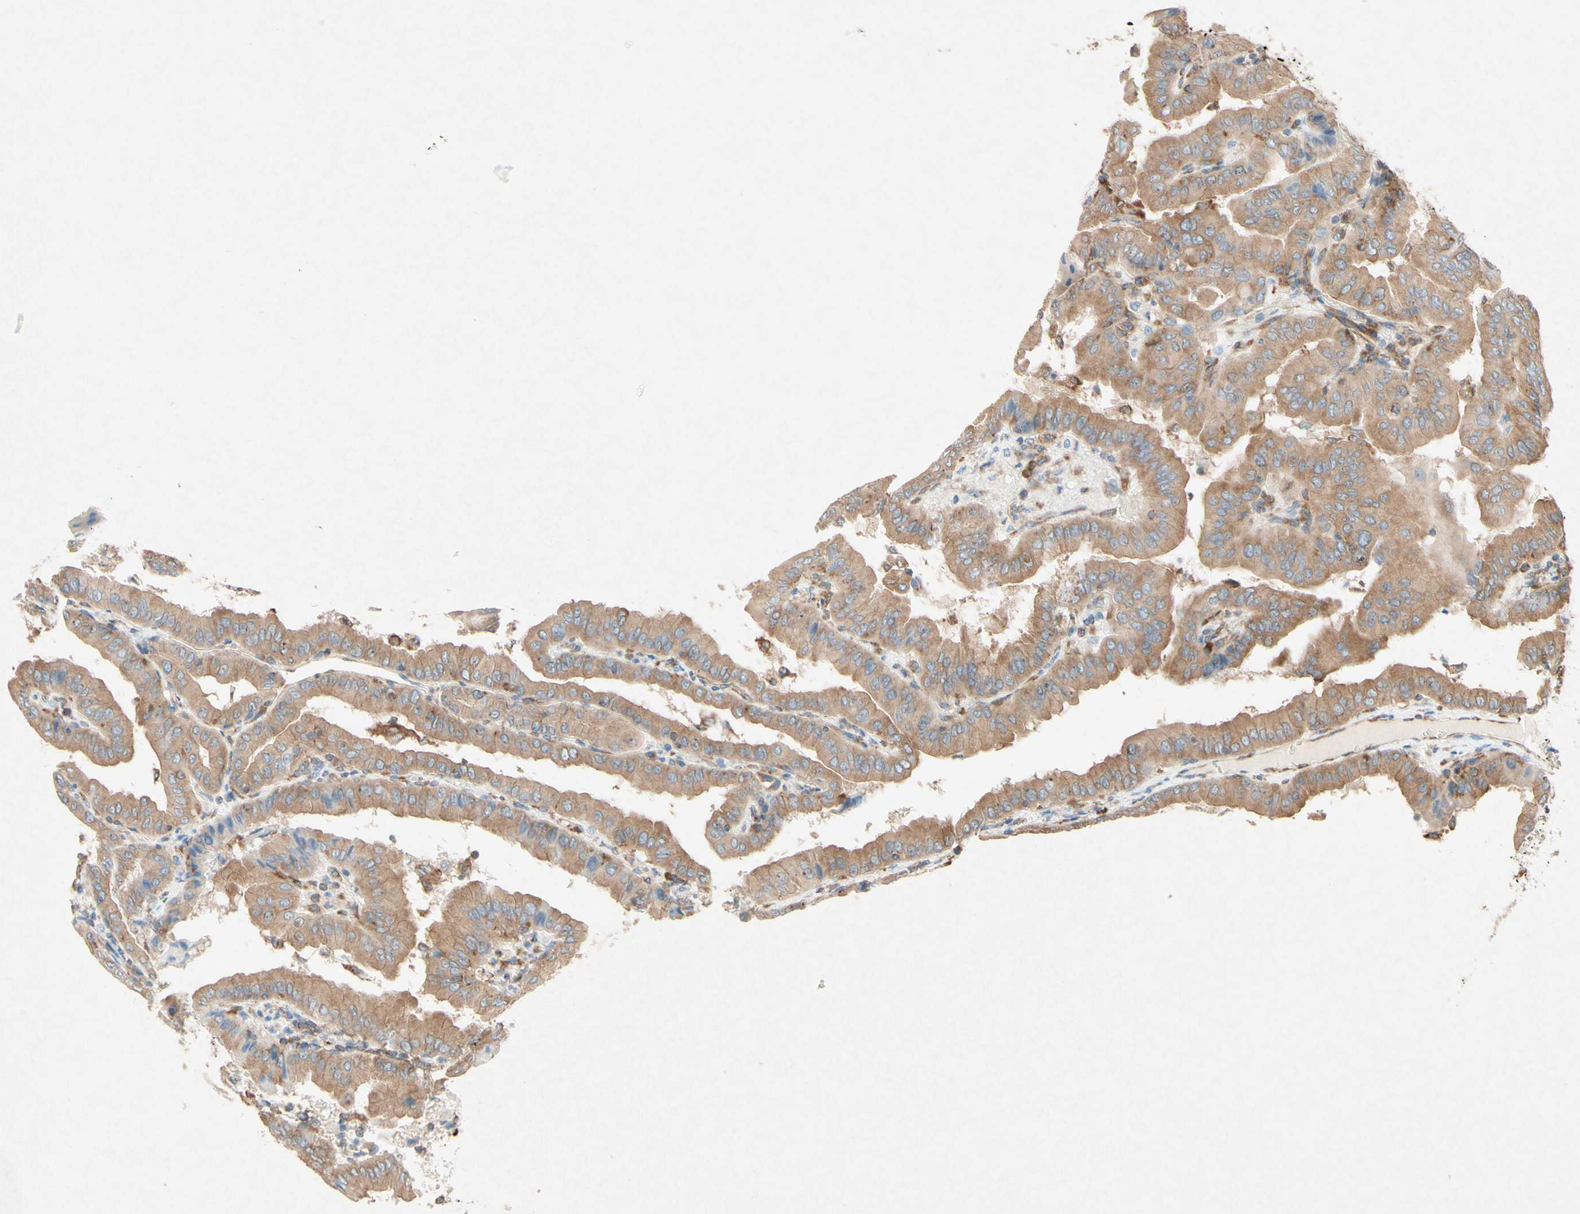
{"staining": {"intensity": "moderate", "quantity": ">75%", "location": "cytoplasmic/membranous"}, "tissue": "thyroid cancer", "cell_type": "Tumor cells", "image_type": "cancer", "snomed": [{"axis": "morphology", "description": "Papillary adenocarcinoma, NOS"}, {"axis": "topography", "description": "Thyroid gland"}], "caption": "Immunohistochemistry micrograph of human thyroid cancer stained for a protein (brown), which demonstrates medium levels of moderate cytoplasmic/membranous staining in approximately >75% of tumor cells.", "gene": "PABPC1", "patient": {"sex": "male", "age": 33}}